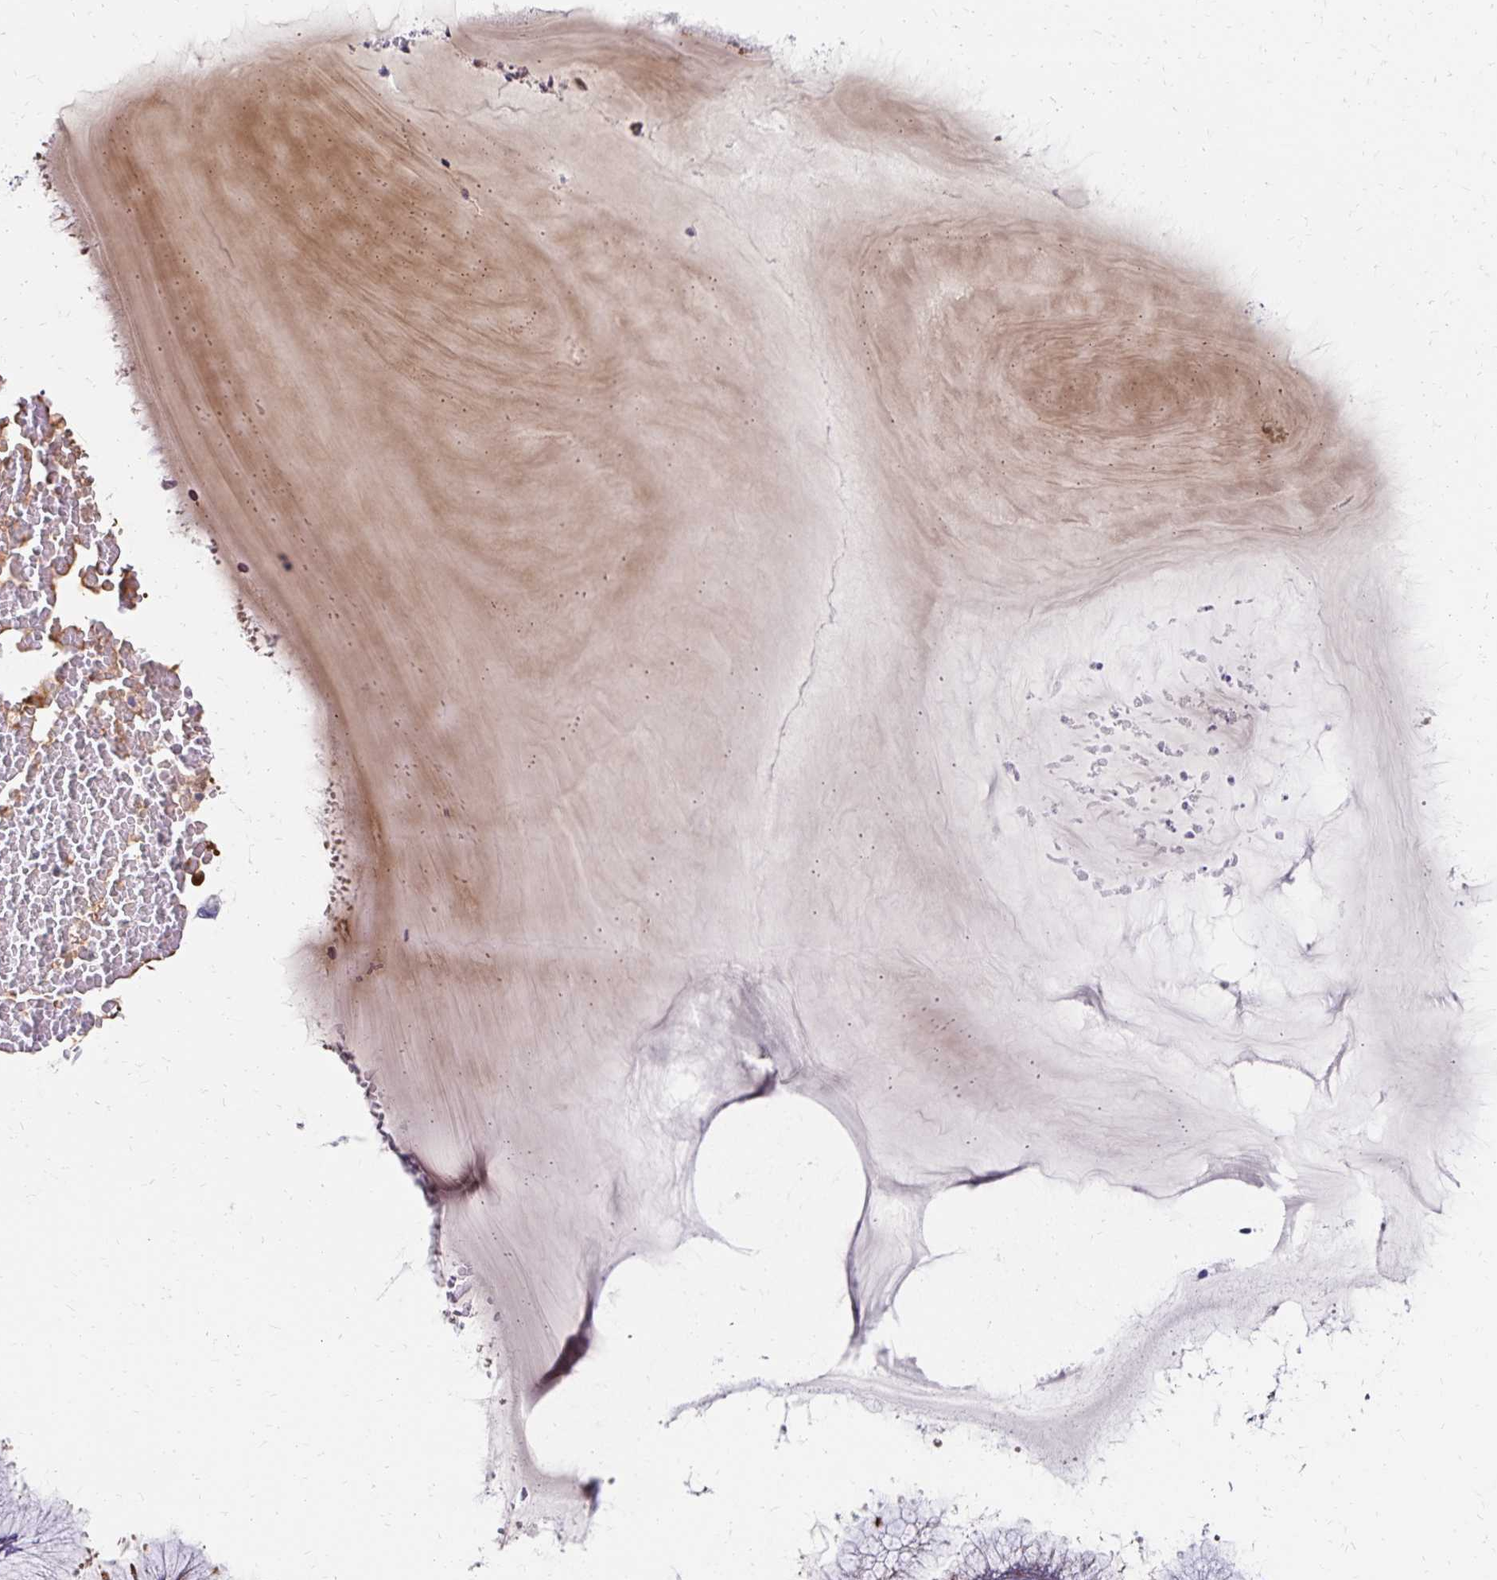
{"staining": {"intensity": "weak", "quantity": "<25%", "location": "cytoplasmic/membranous"}, "tissue": "cervix", "cell_type": "Glandular cells", "image_type": "normal", "snomed": [{"axis": "morphology", "description": "Normal tissue, NOS"}, {"axis": "topography", "description": "Cervix"}], "caption": "Immunohistochemistry image of benign cervix: human cervix stained with DAB (3,3'-diaminobenzidine) shows no significant protein staining in glandular cells.", "gene": "NECAP1", "patient": {"sex": "female", "age": 37}}